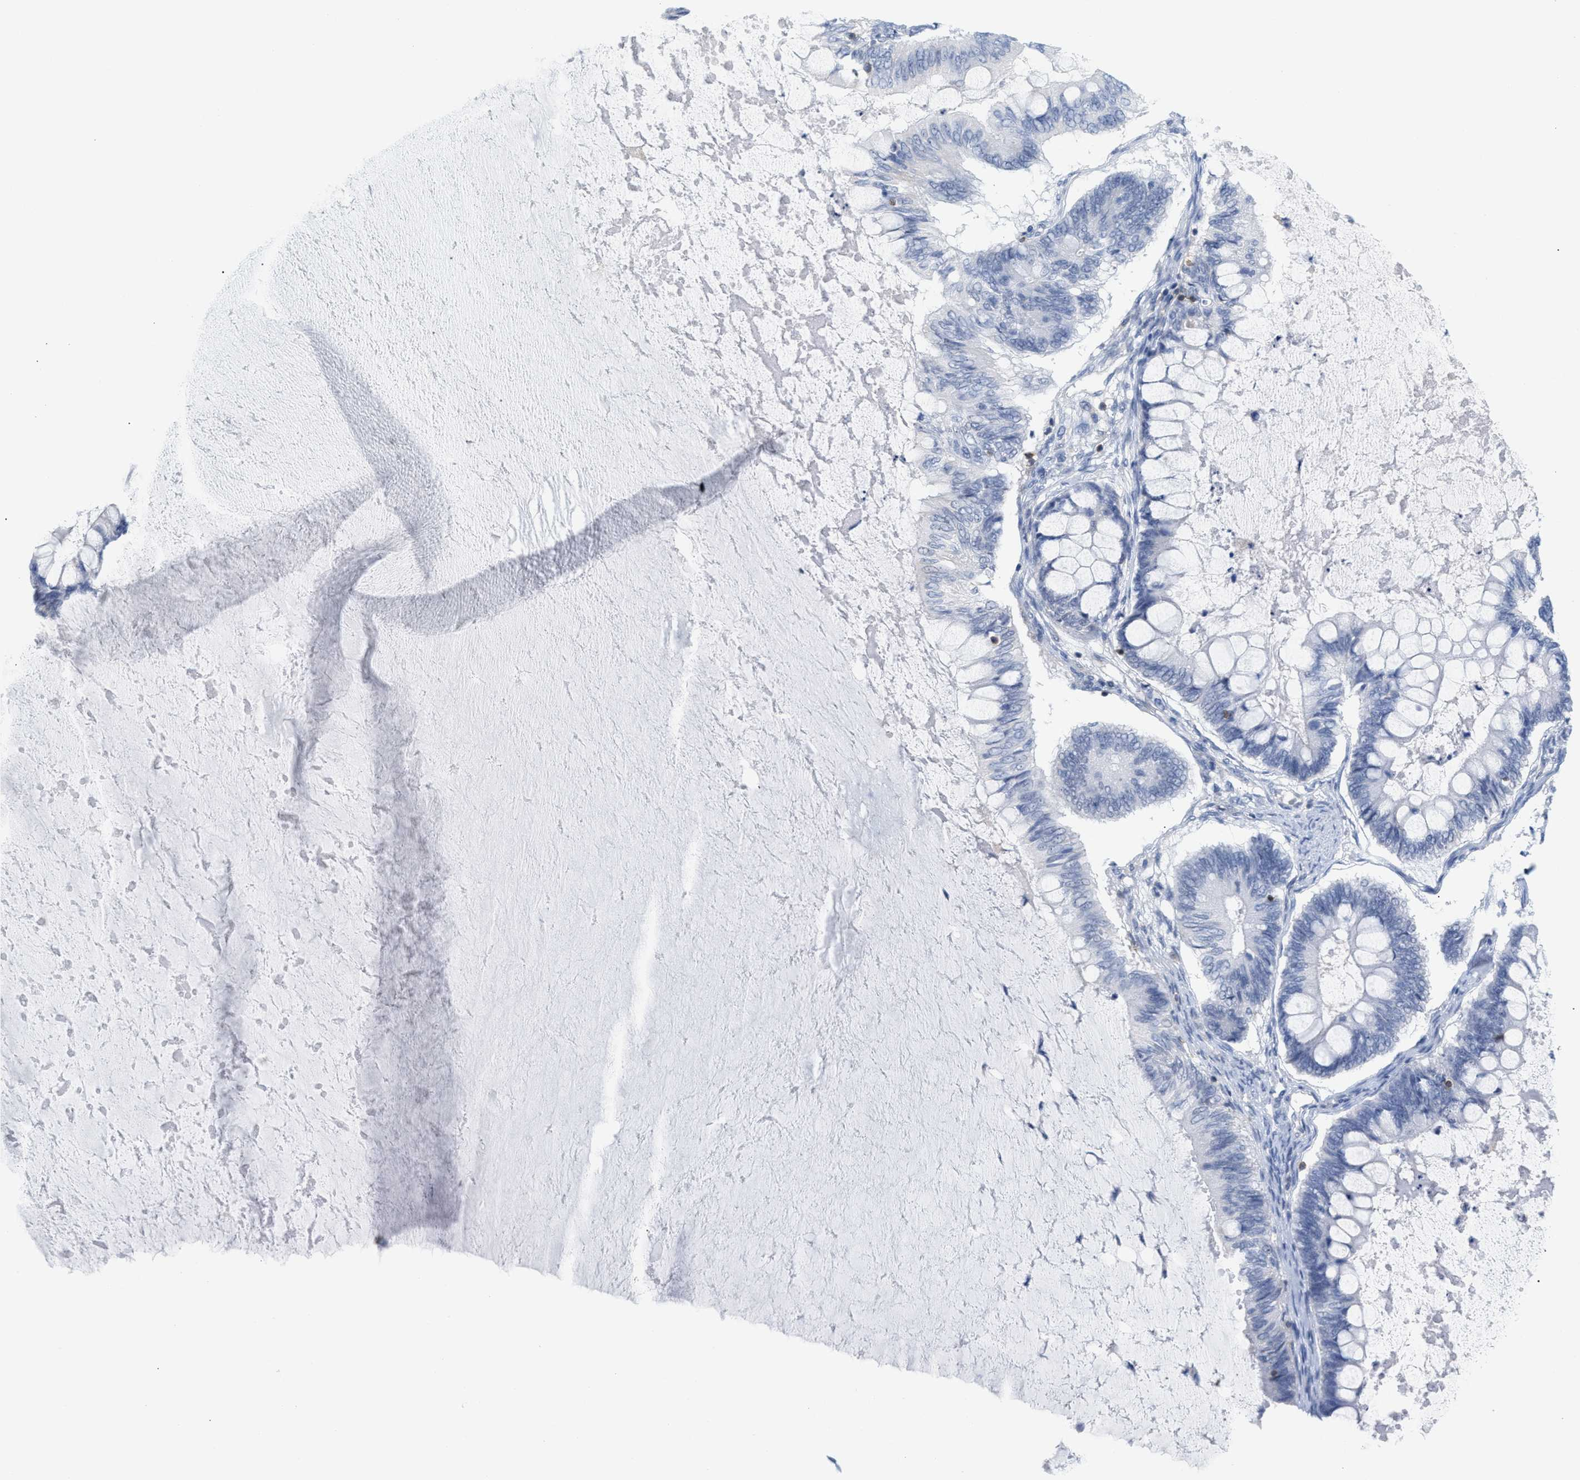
{"staining": {"intensity": "negative", "quantity": "none", "location": "none"}, "tissue": "ovarian cancer", "cell_type": "Tumor cells", "image_type": "cancer", "snomed": [{"axis": "morphology", "description": "Cystadenocarcinoma, mucinous, NOS"}, {"axis": "topography", "description": "Ovary"}], "caption": "The photomicrograph demonstrates no staining of tumor cells in ovarian mucinous cystadenocarcinoma.", "gene": "IL16", "patient": {"sex": "female", "age": 61}}